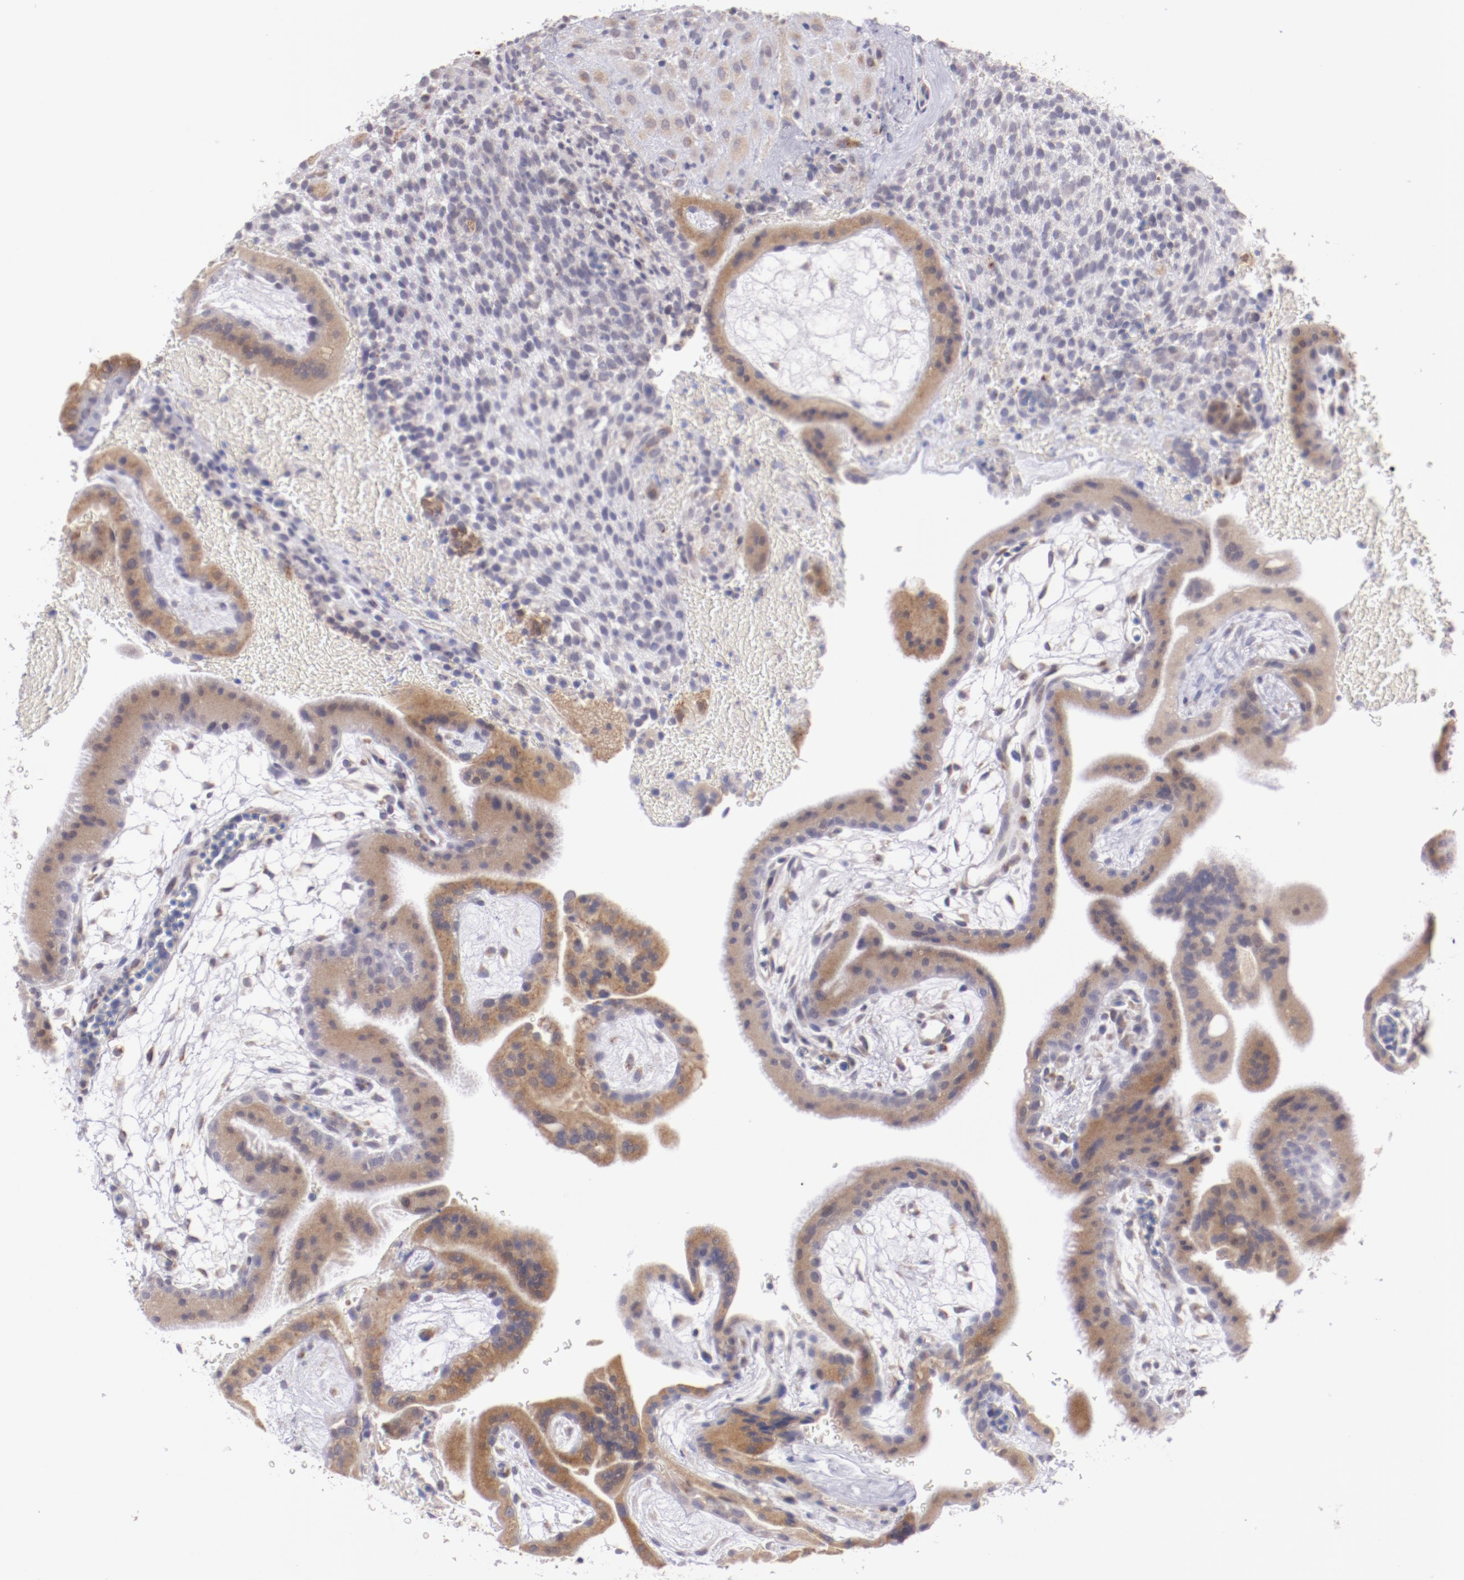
{"staining": {"intensity": "weak", "quantity": ">75%", "location": "cytoplasmic/membranous"}, "tissue": "placenta", "cell_type": "Decidual cells", "image_type": "normal", "snomed": [{"axis": "morphology", "description": "Normal tissue, NOS"}, {"axis": "topography", "description": "Placenta"}], "caption": "IHC micrograph of unremarkable placenta: placenta stained using IHC exhibits low levels of weak protein expression localized specifically in the cytoplasmic/membranous of decidual cells, appearing as a cytoplasmic/membranous brown color.", "gene": "TRAF3", "patient": {"sex": "female", "age": 19}}